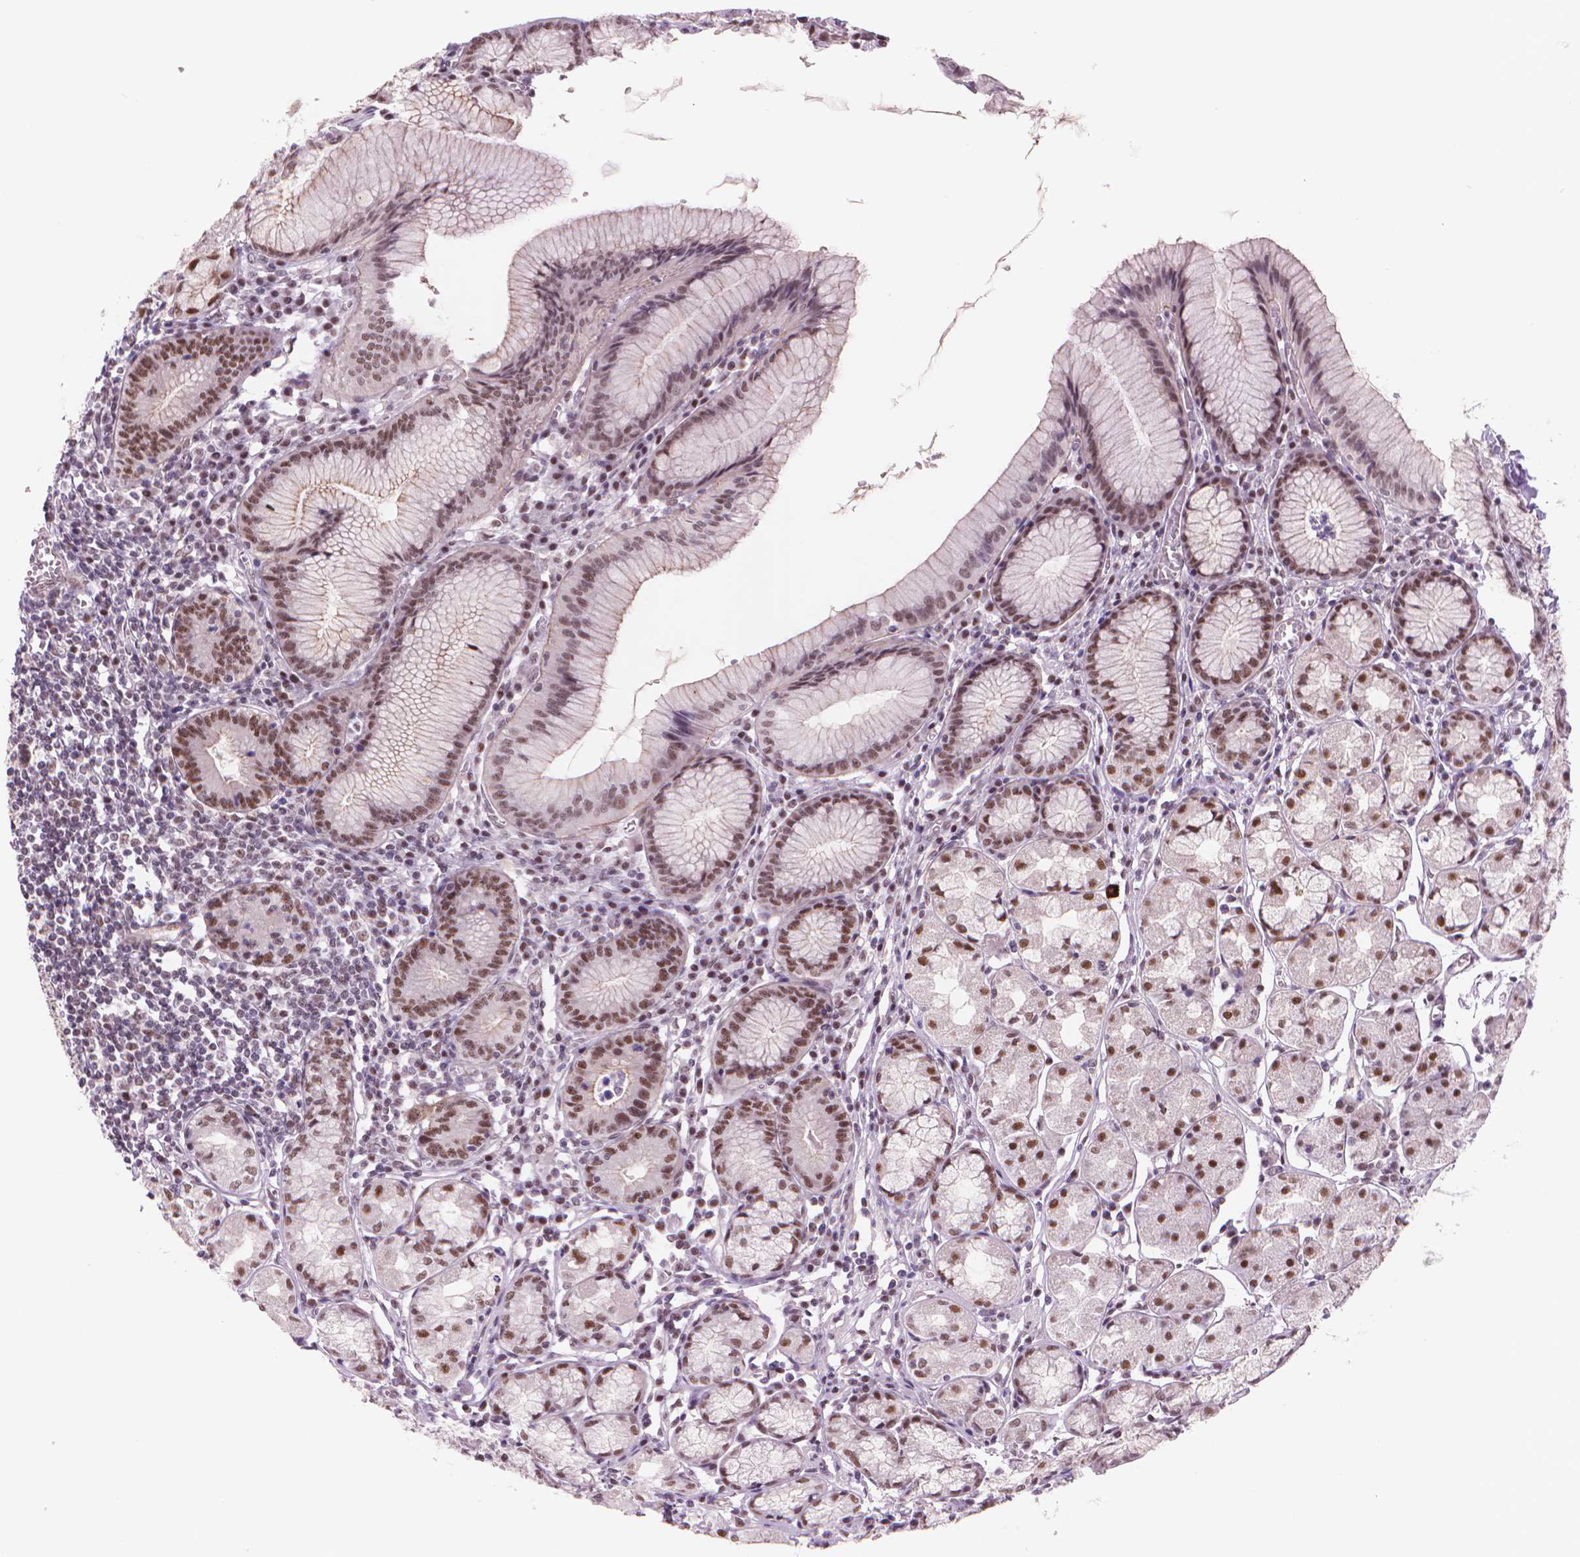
{"staining": {"intensity": "moderate", "quantity": ">75%", "location": "cytoplasmic/membranous,nuclear"}, "tissue": "stomach", "cell_type": "Glandular cells", "image_type": "normal", "snomed": [{"axis": "morphology", "description": "Normal tissue, NOS"}, {"axis": "topography", "description": "Stomach"}], "caption": "Stomach stained with a brown dye shows moderate cytoplasmic/membranous,nuclear positive expression in approximately >75% of glandular cells.", "gene": "POLR3D", "patient": {"sex": "male", "age": 55}}